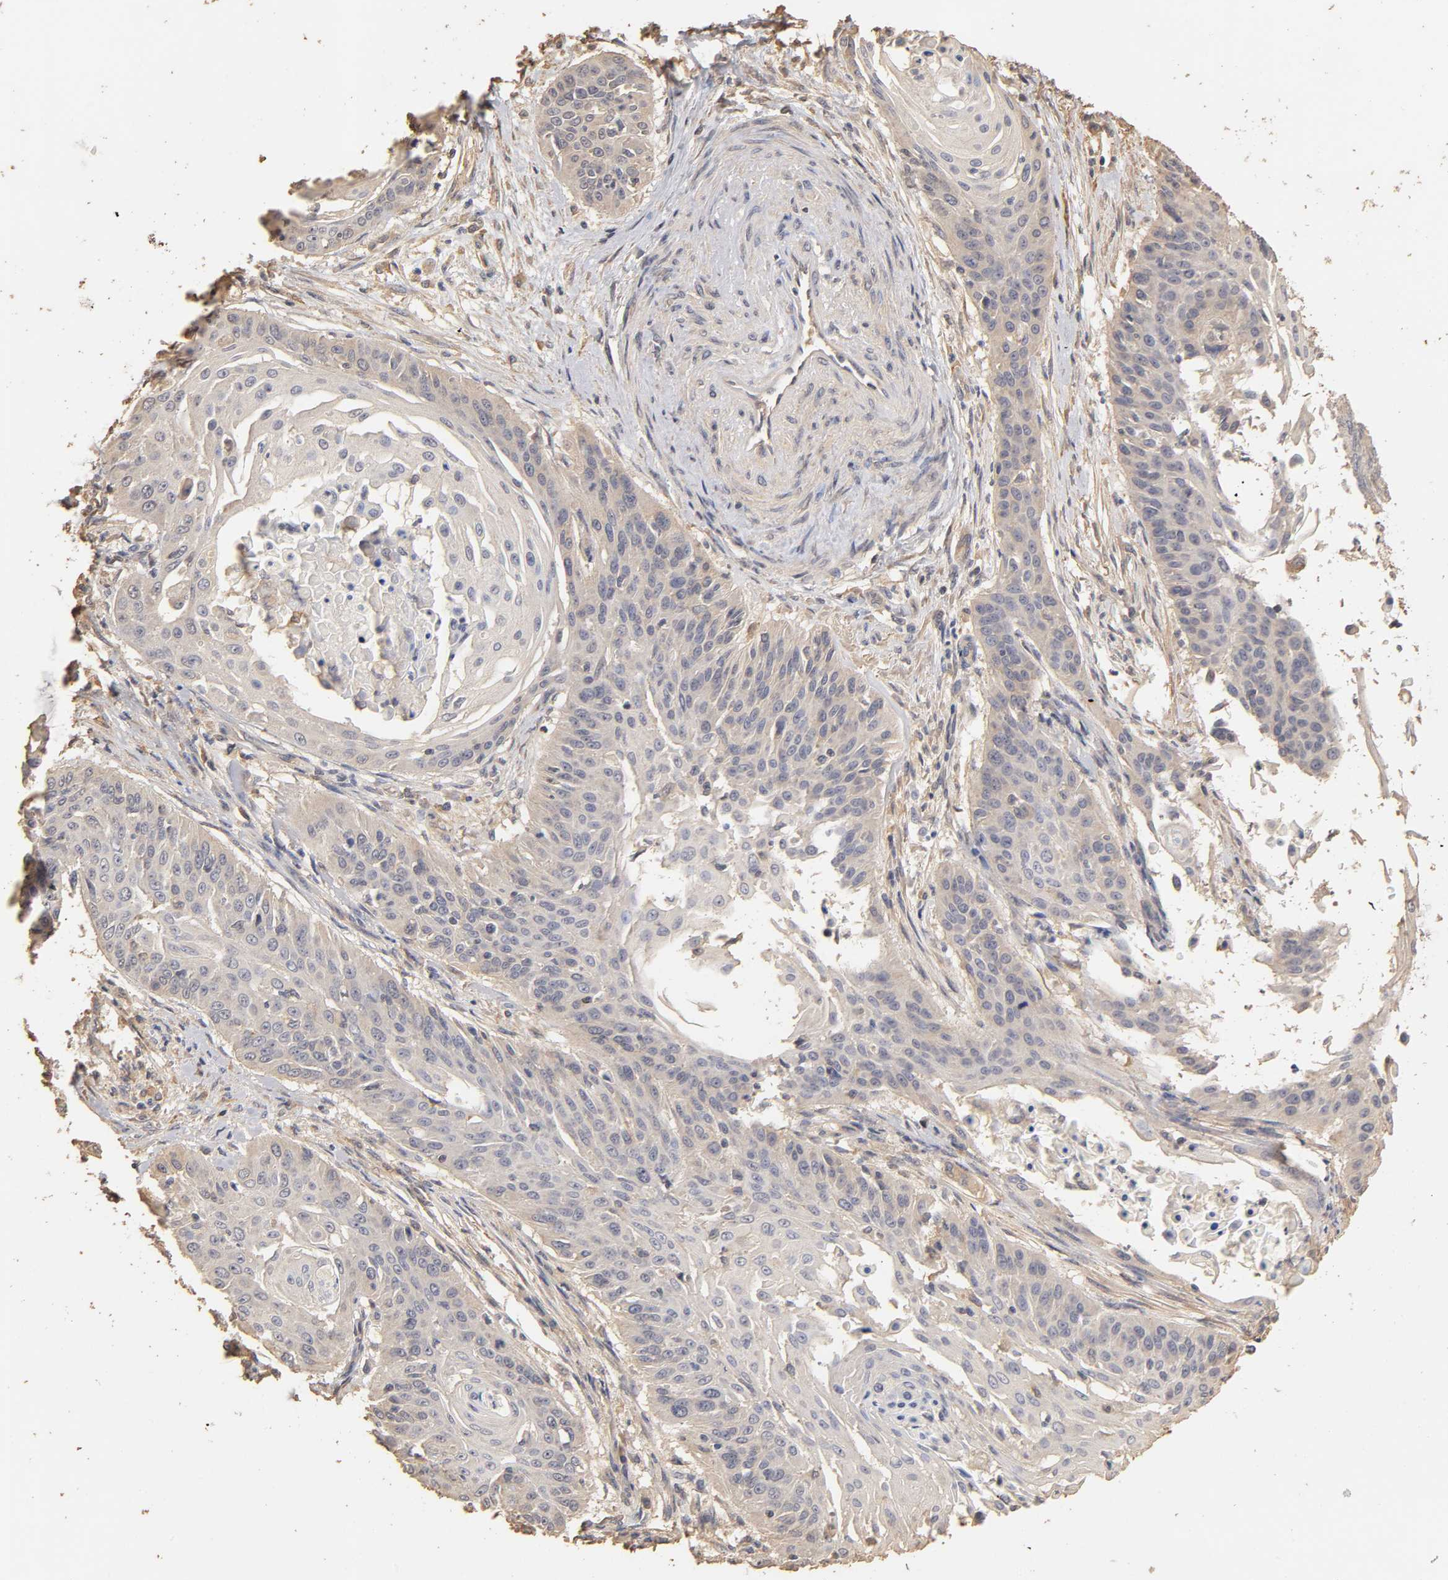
{"staining": {"intensity": "negative", "quantity": "none", "location": "none"}, "tissue": "cervical cancer", "cell_type": "Tumor cells", "image_type": "cancer", "snomed": [{"axis": "morphology", "description": "Squamous cell carcinoma, NOS"}, {"axis": "topography", "description": "Cervix"}], "caption": "This is a photomicrograph of immunohistochemistry staining of cervical cancer (squamous cell carcinoma), which shows no positivity in tumor cells.", "gene": "VSIG4", "patient": {"sex": "female", "age": 33}}